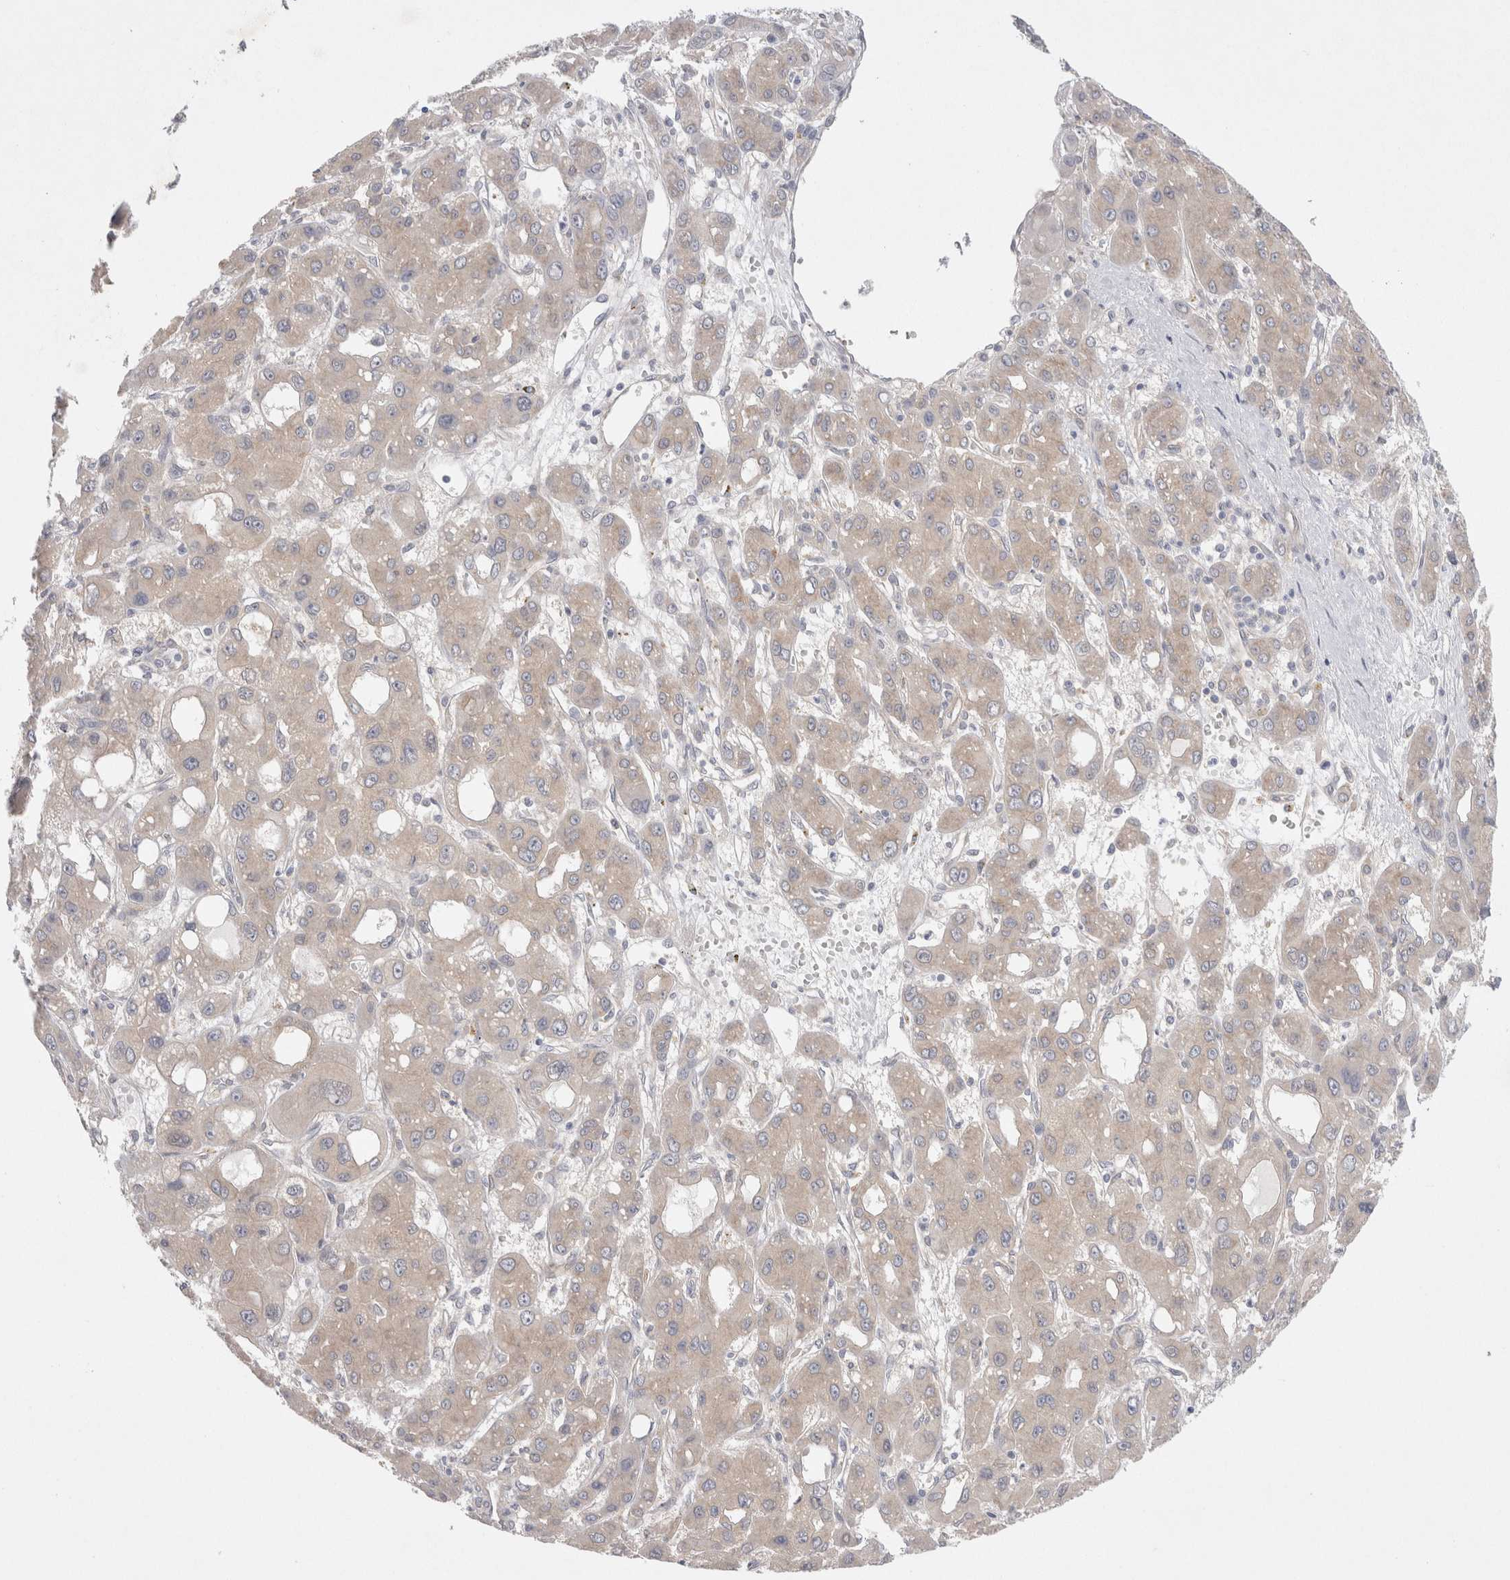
{"staining": {"intensity": "negative", "quantity": "none", "location": "none"}, "tissue": "liver cancer", "cell_type": "Tumor cells", "image_type": "cancer", "snomed": [{"axis": "morphology", "description": "Carcinoma, Hepatocellular, NOS"}, {"axis": "topography", "description": "Liver"}], "caption": "Liver cancer (hepatocellular carcinoma) stained for a protein using IHC reveals no expression tumor cells.", "gene": "WIPF2", "patient": {"sex": "male", "age": 55}}